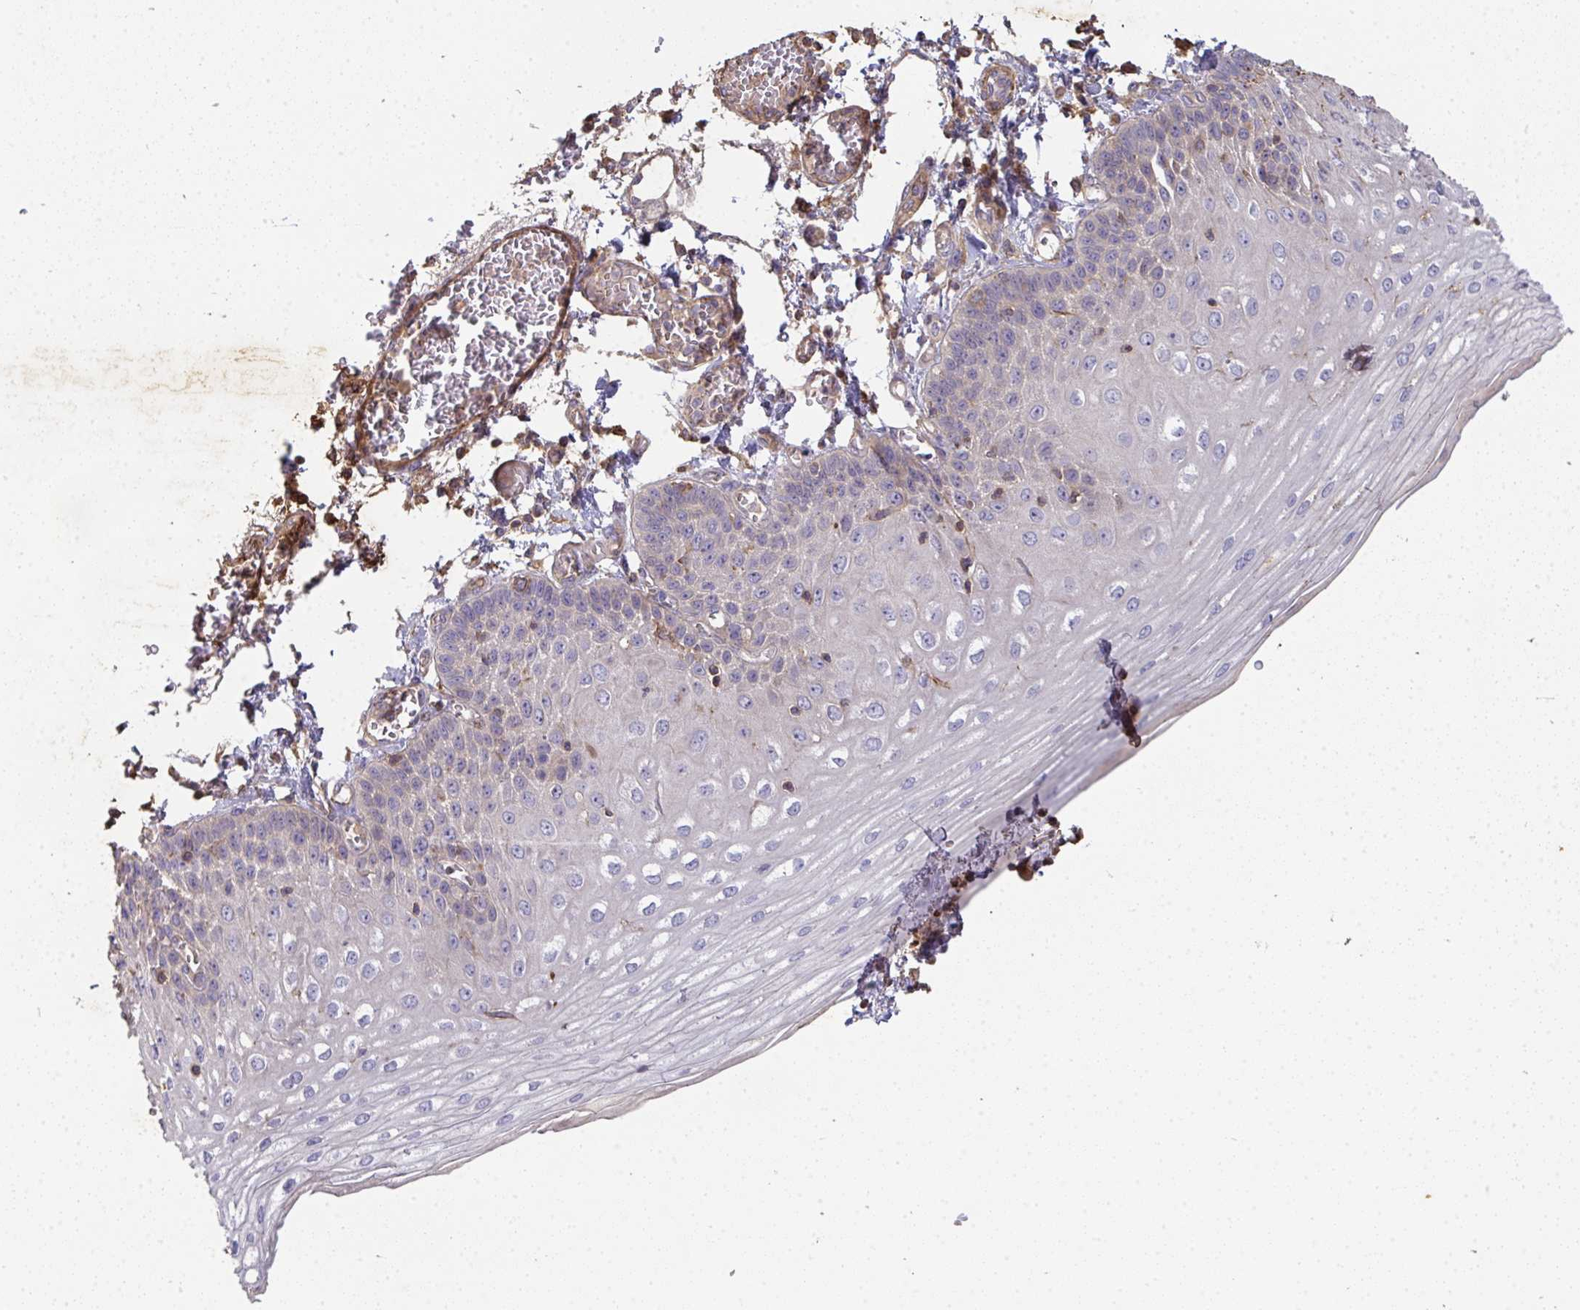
{"staining": {"intensity": "negative", "quantity": "none", "location": "none"}, "tissue": "esophagus", "cell_type": "Squamous epithelial cells", "image_type": "normal", "snomed": [{"axis": "morphology", "description": "Normal tissue, NOS"}, {"axis": "morphology", "description": "Adenocarcinoma, NOS"}, {"axis": "topography", "description": "Esophagus"}], "caption": "High power microscopy image of an immunohistochemistry (IHC) image of normal esophagus, revealing no significant positivity in squamous epithelial cells.", "gene": "TNMD", "patient": {"sex": "male", "age": 81}}